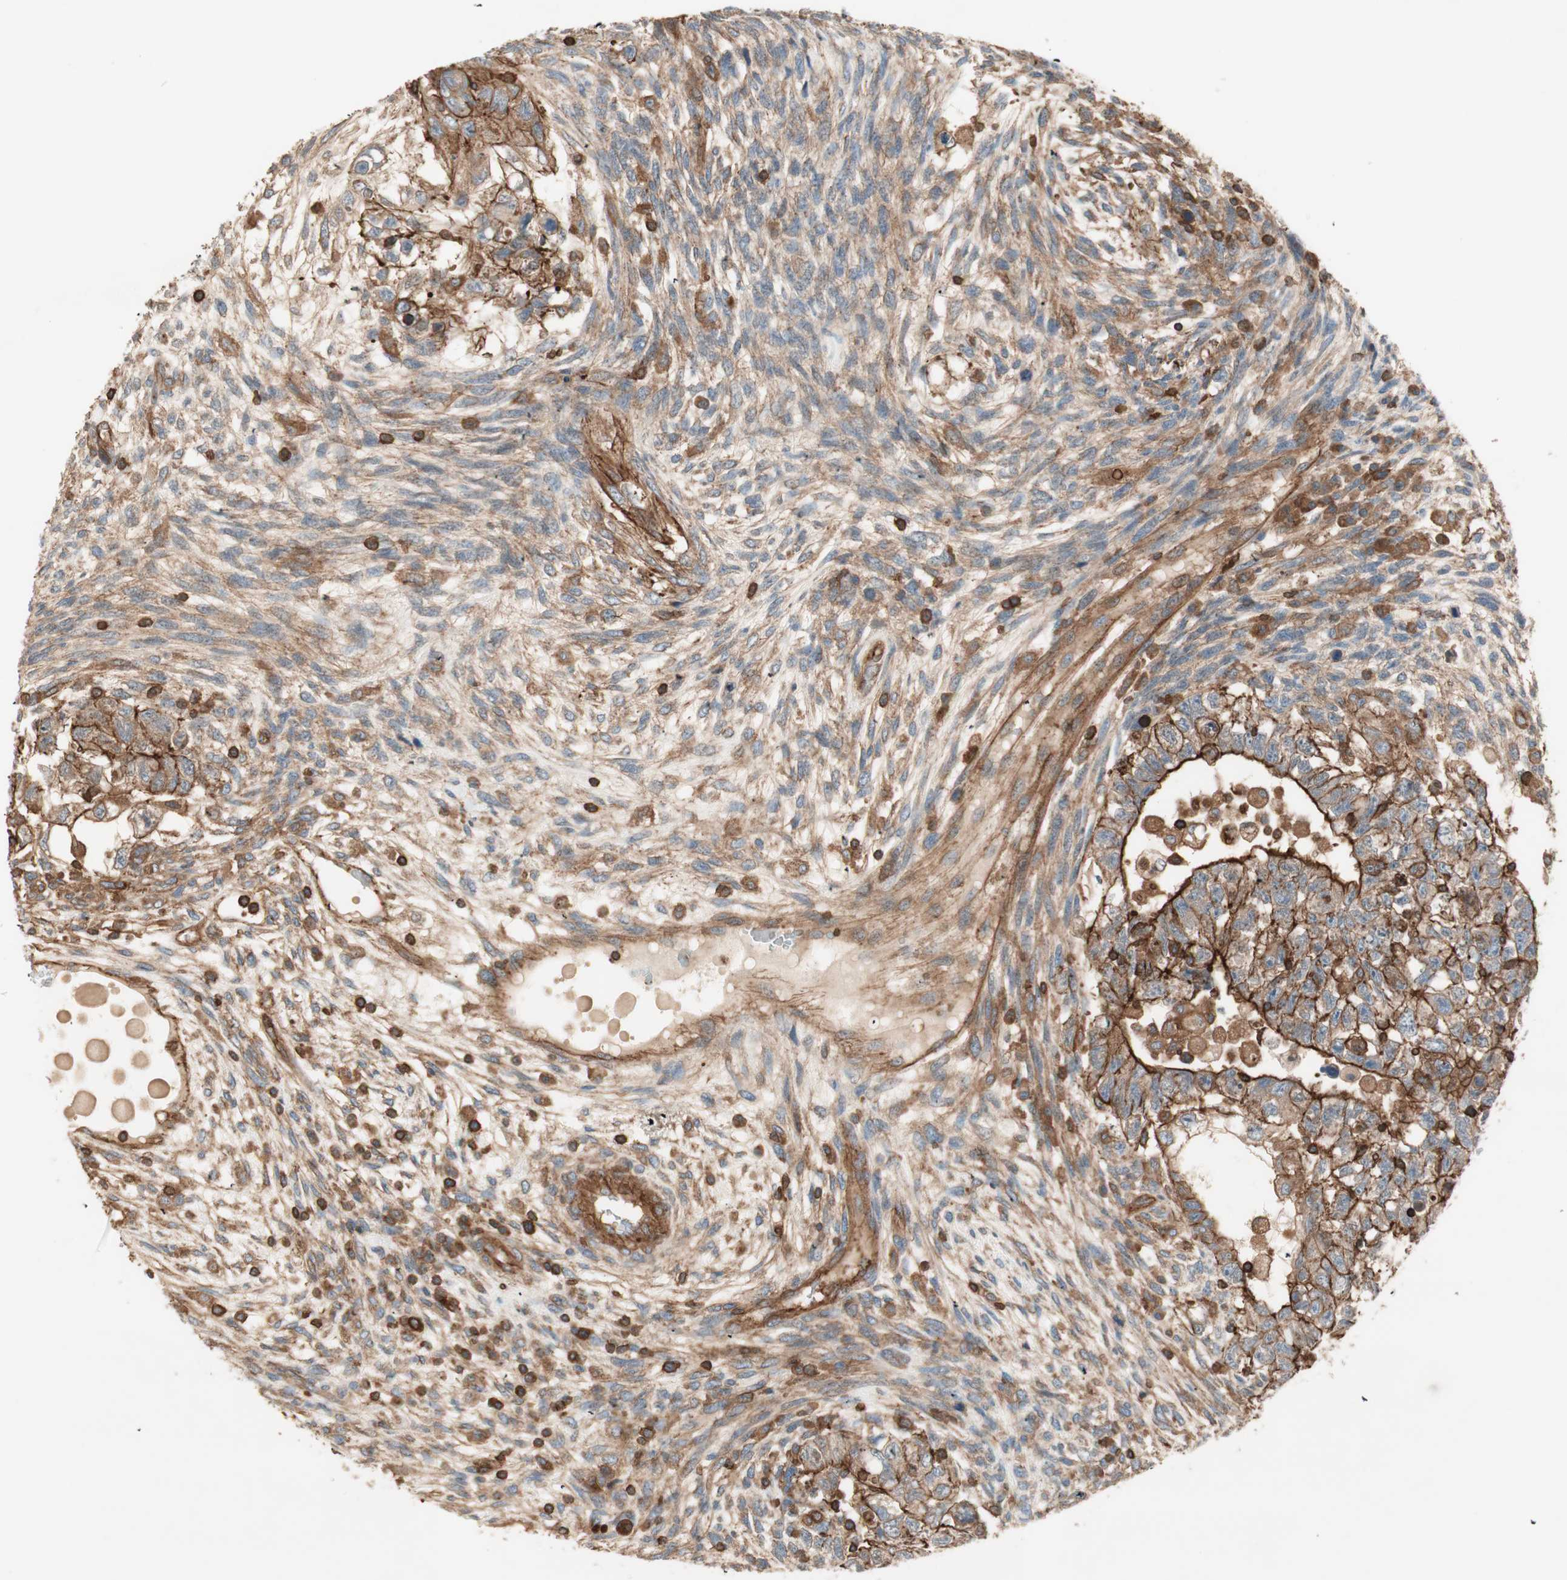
{"staining": {"intensity": "strong", "quantity": ">75%", "location": "cytoplasmic/membranous"}, "tissue": "testis cancer", "cell_type": "Tumor cells", "image_type": "cancer", "snomed": [{"axis": "morphology", "description": "Normal tissue, NOS"}, {"axis": "morphology", "description": "Carcinoma, Embryonal, NOS"}, {"axis": "topography", "description": "Testis"}], "caption": "Testis embryonal carcinoma stained for a protein exhibits strong cytoplasmic/membranous positivity in tumor cells.", "gene": "TCP11L1", "patient": {"sex": "male", "age": 36}}